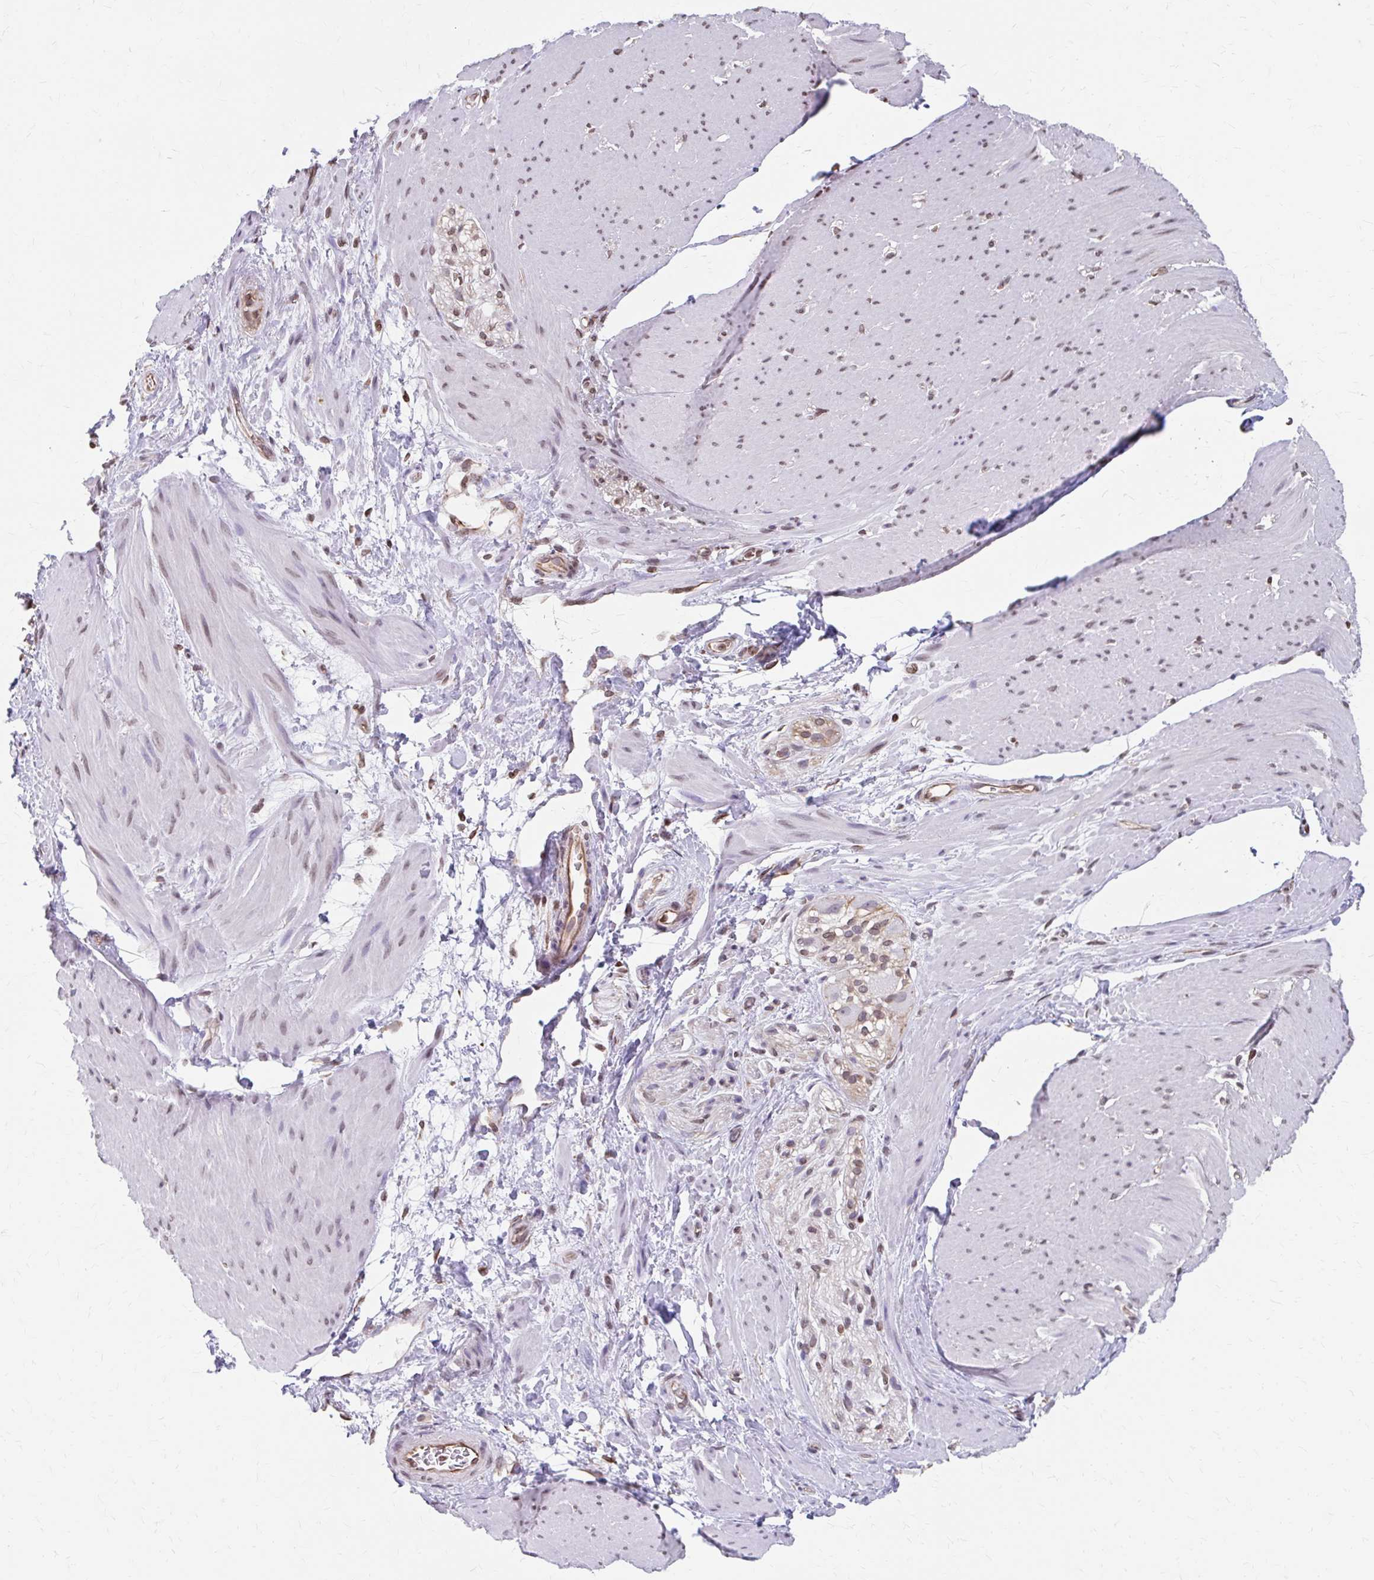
{"staining": {"intensity": "moderate", "quantity": ">75%", "location": "nuclear"}, "tissue": "smooth muscle", "cell_type": "Smooth muscle cells", "image_type": "normal", "snomed": [{"axis": "morphology", "description": "Normal tissue, NOS"}, {"axis": "topography", "description": "Smooth muscle"}, {"axis": "topography", "description": "Rectum"}], "caption": "A brown stain labels moderate nuclear staining of a protein in smooth muscle cells of normal smooth muscle. Ihc stains the protein of interest in brown and the nuclei are stained blue.", "gene": "ORC3", "patient": {"sex": "male", "age": 53}}